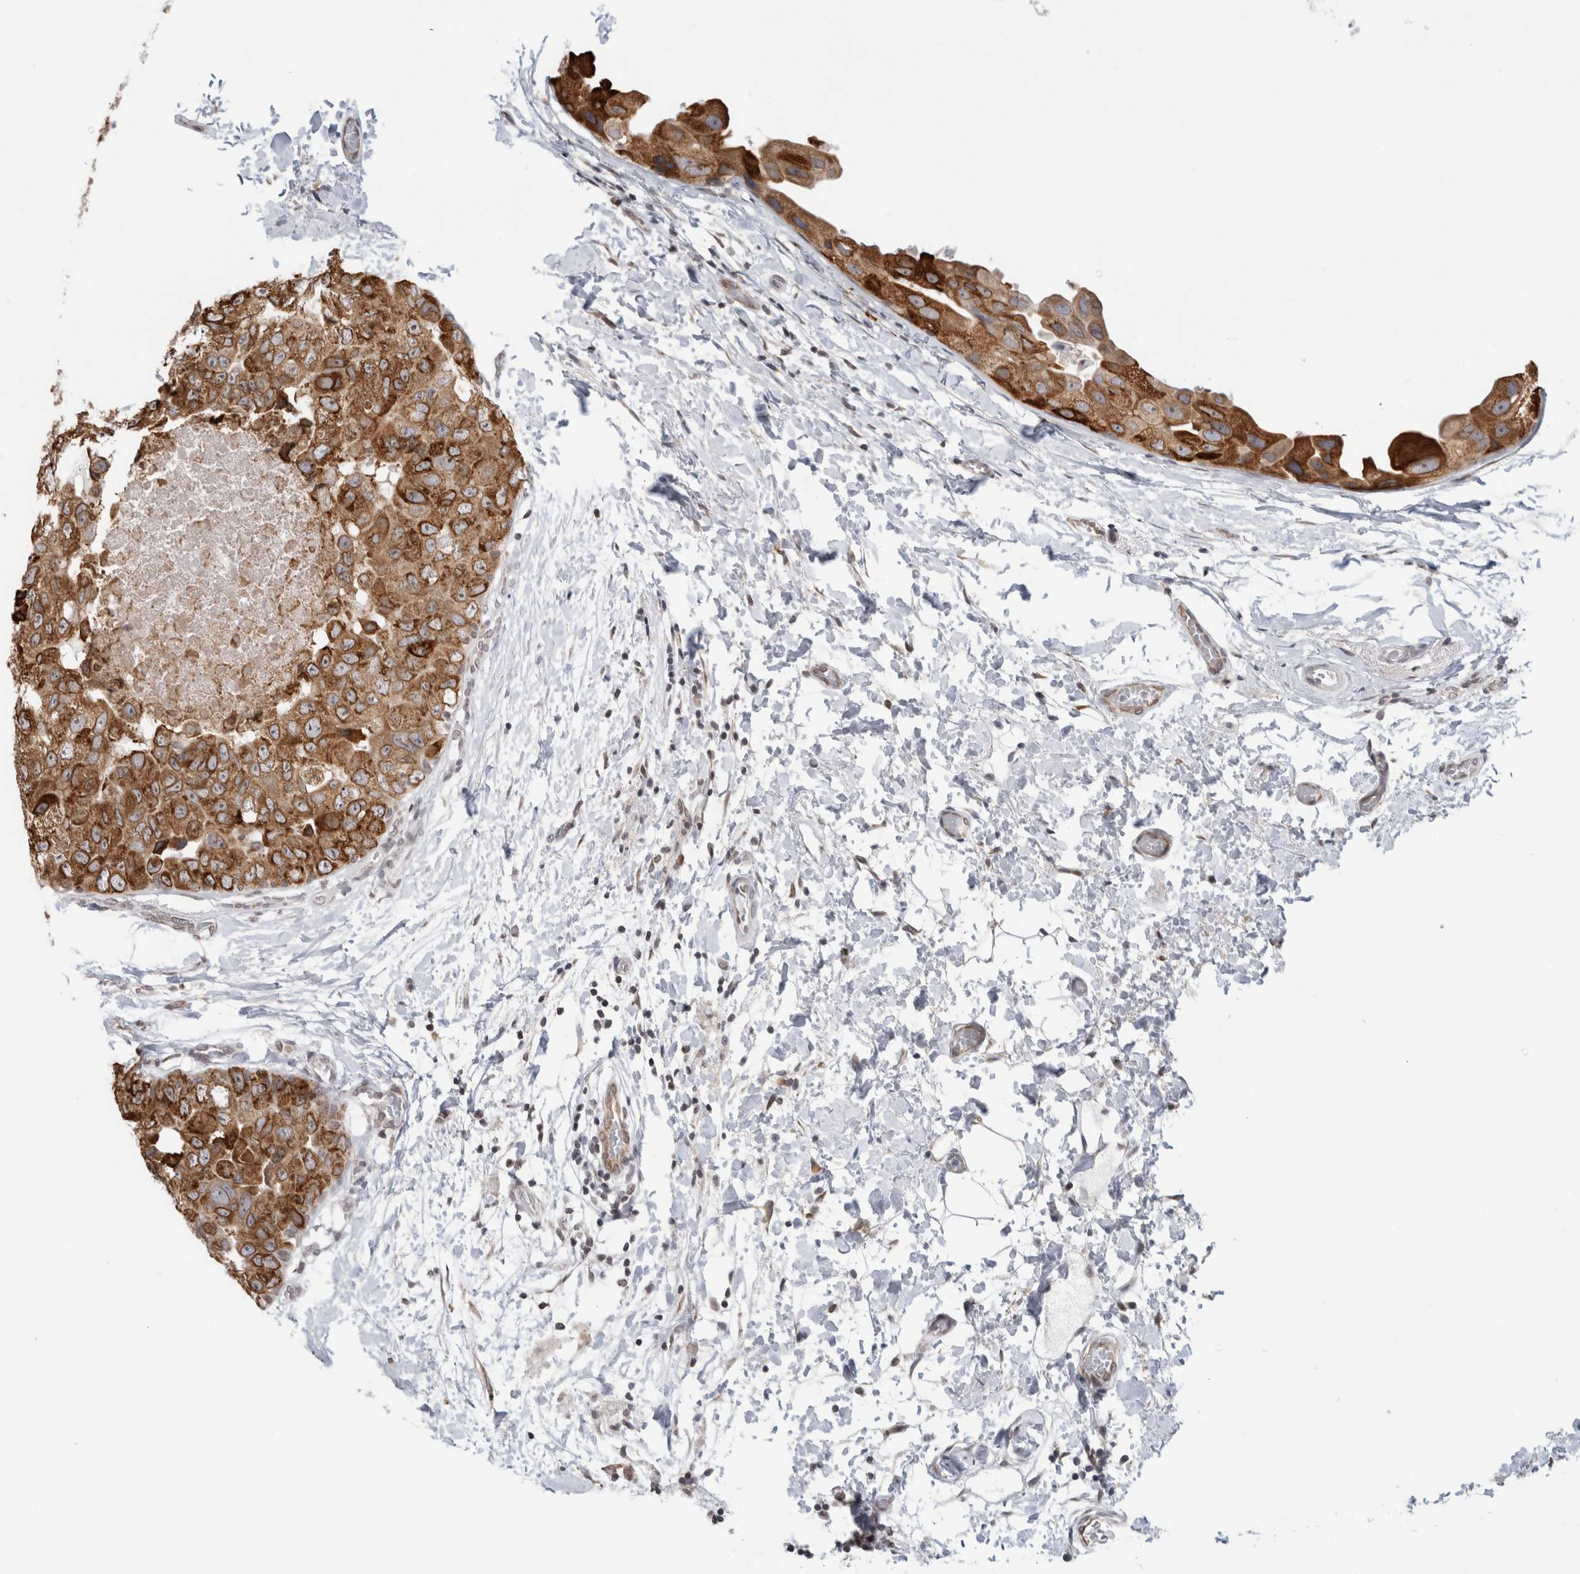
{"staining": {"intensity": "strong", "quantity": ">75%", "location": "cytoplasmic/membranous"}, "tissue": "breast cancer", "cell_type": "Tumor cells", "image_type": "cancer", "snomed": [{"axis": "morphology", "description": "Duct carcinoma"}, {"axis": "topography", "description": "Breast"}], "caption": "Strong cytoplasmic/membranous protein positivity is identified in about >75% of tumor cells in breast cancer (intraductal carcinoma). Ihc stains the protein in brown and the nuclei are stained blue.", "gene": "RBMX2", "patient": {"sex": "female", "age": 62}}